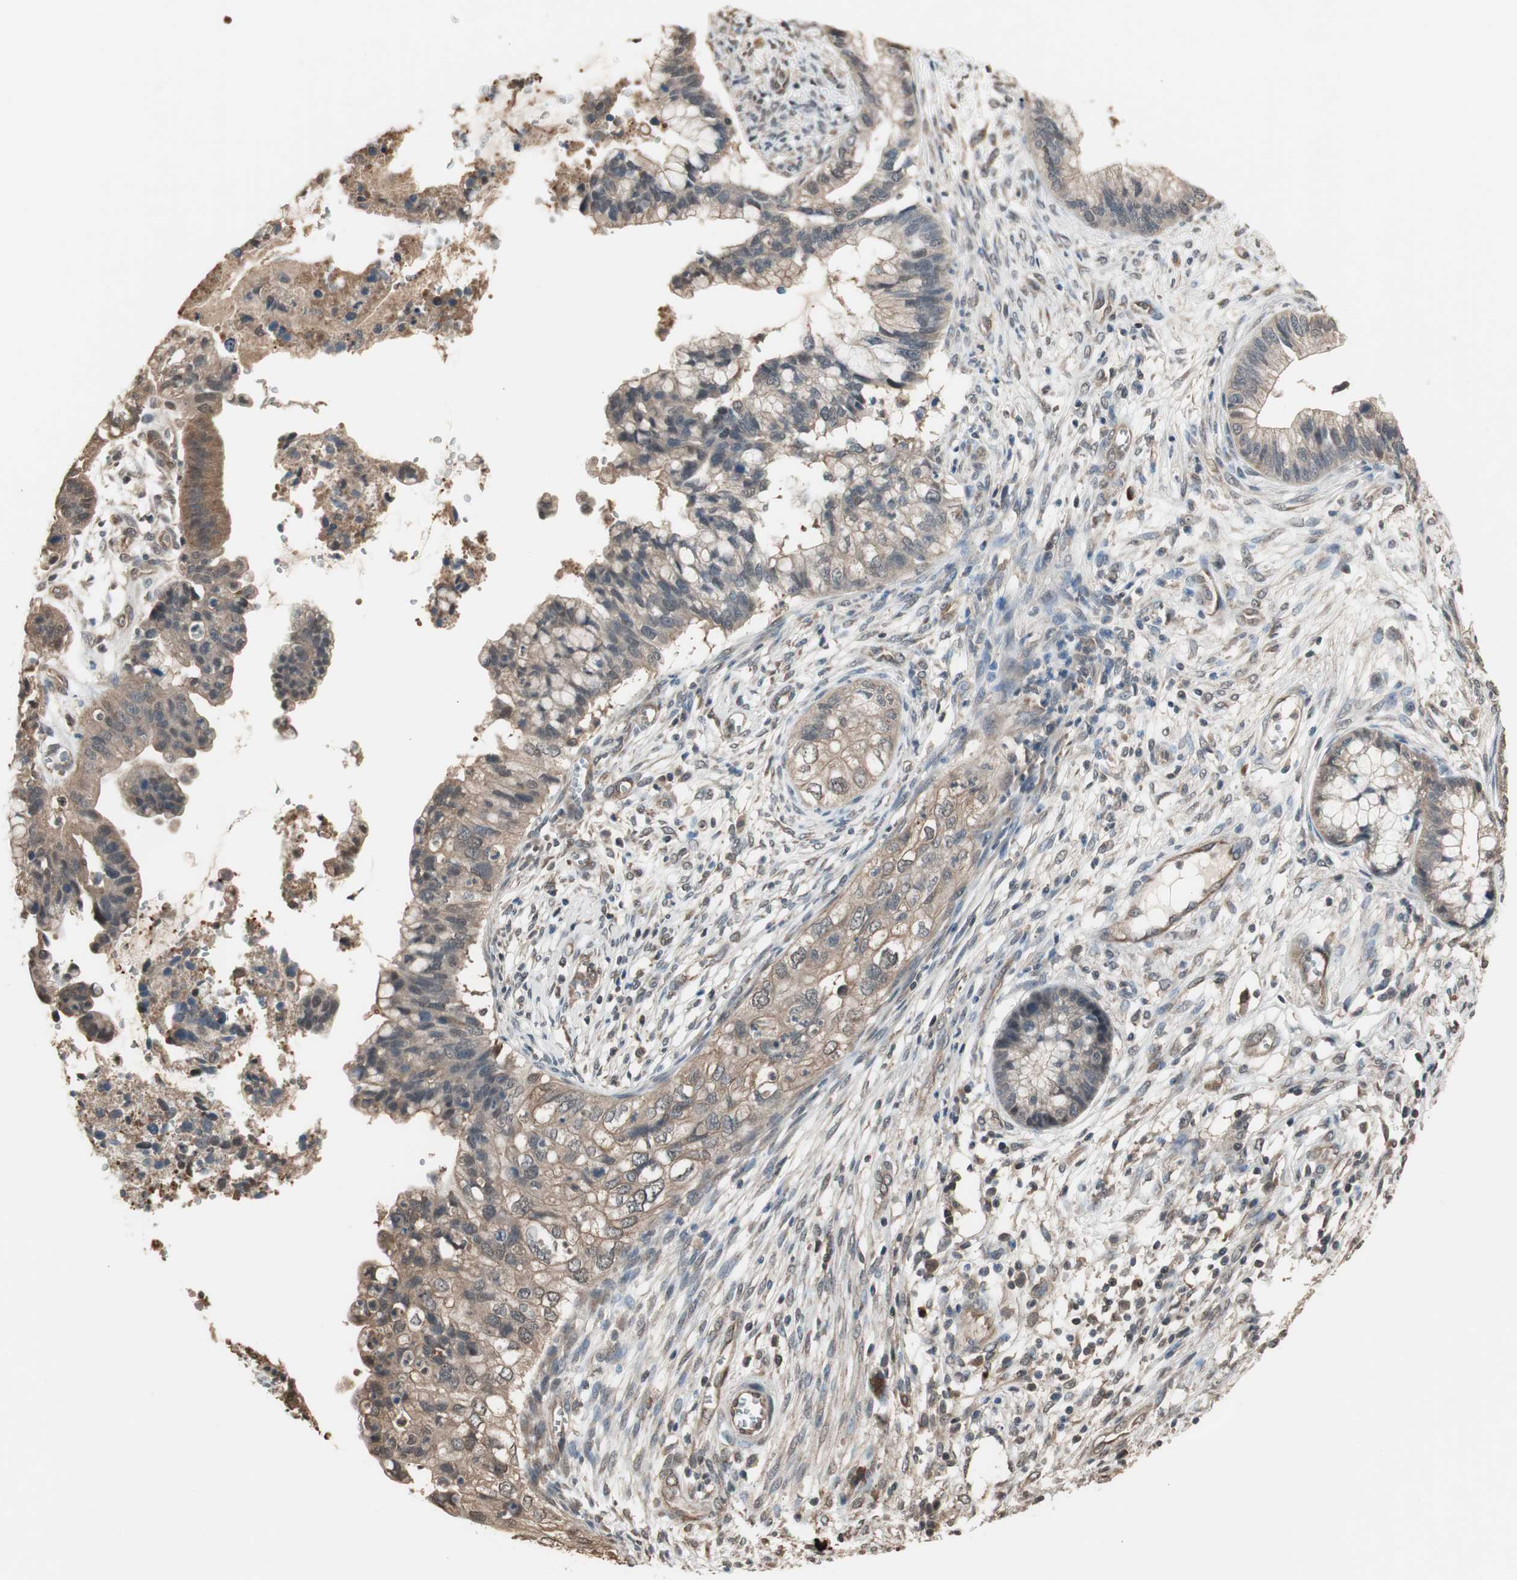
{"staining": {"intensity": "weak", "quantity": ">75%", "location": "cytoplasmic/membranous"}, "tissue": "cervical cancer", "cell_type": "Tumor cells", "image_type": "cancer", "snomed": [{"axis": "morphology", "description": "Adenocarcinoma, NOS"}, {"axis": "topography", "description": "Cervix"}], "caption": "Immunohistochemical staining of human adenocarcinoma (cervical) reveals low levels of weak cytoplasmic/membranous expression in about >75% of tumor cells.", "gene": "PNPLA7", "patient": {"sex": "female", "age": 44}}